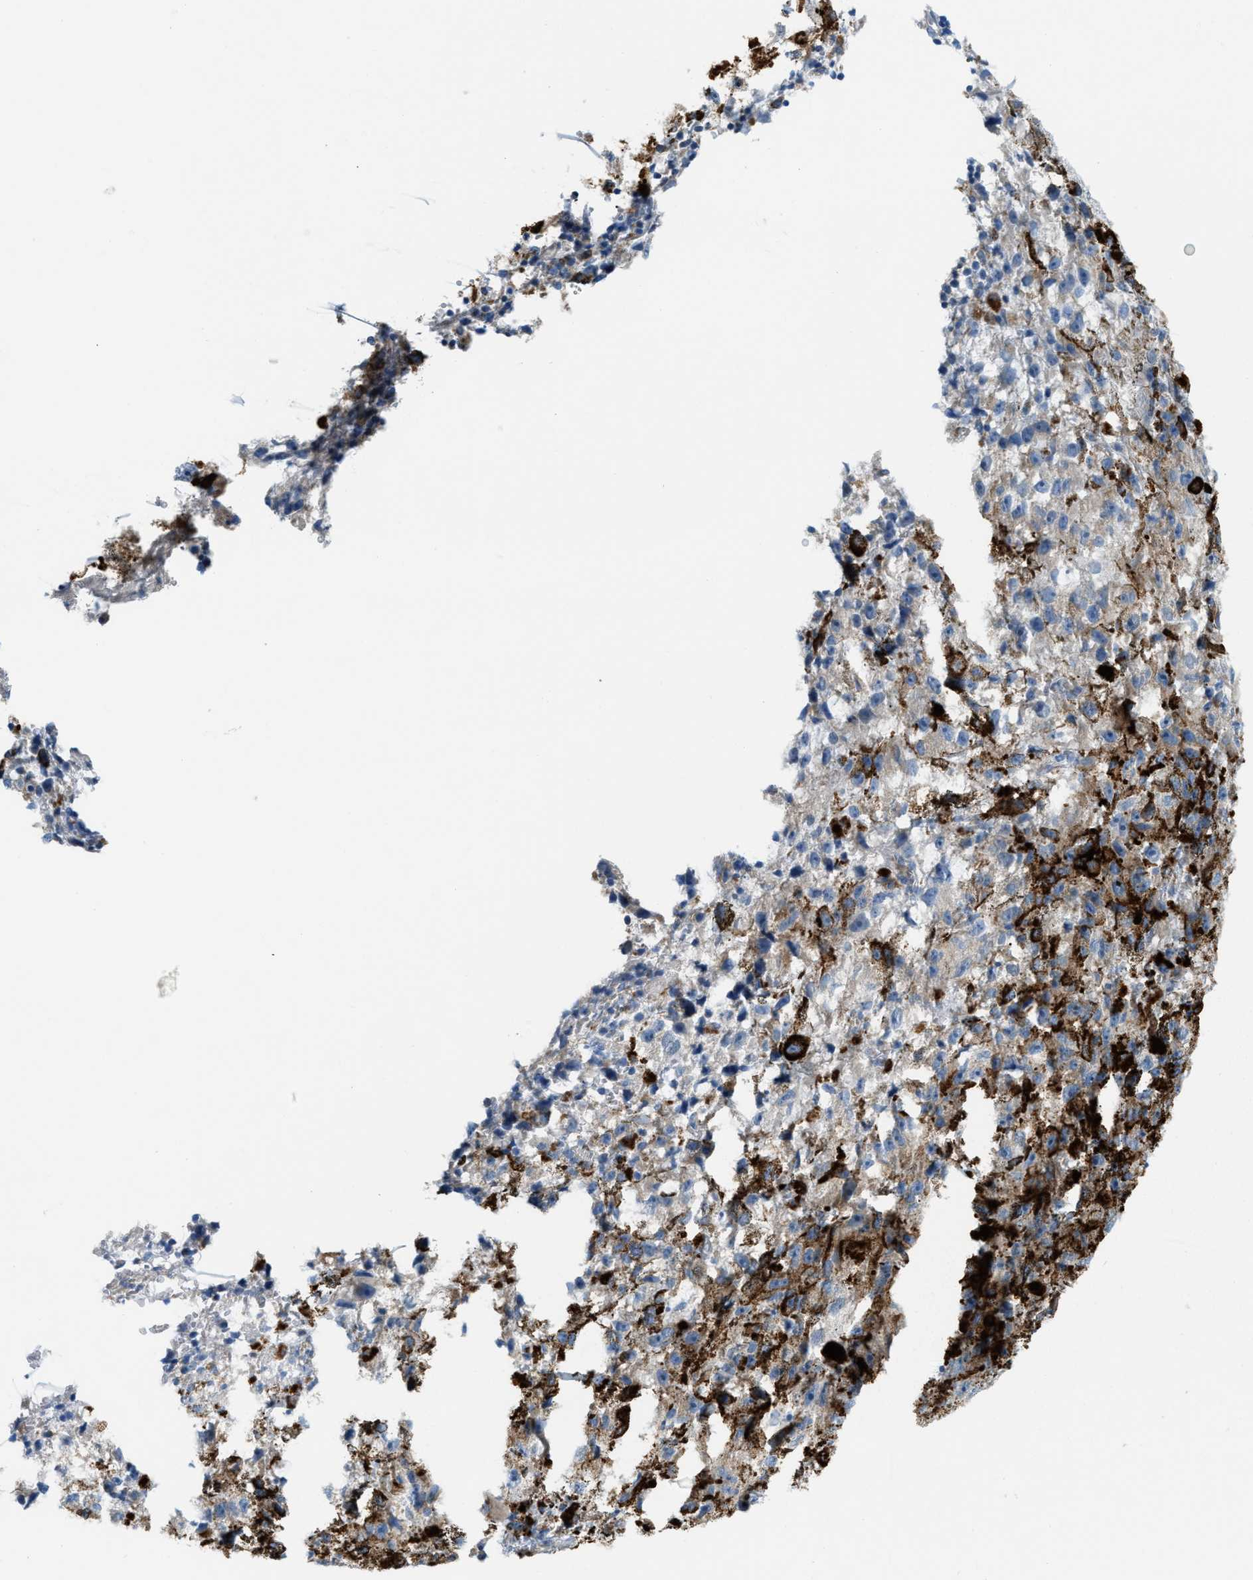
{"staining": {"intensity": "weak", "quantity": "25%-75%", "location": "cytoplasmic/membranous"}, "tissue": "melanoma", "cell_type": "Tumor cells", "image_type": "cancer", "snomed": [{"axis": "morphology", "description": "Malignant melanoma, NOS"}, {"axis": "topography", "description": "Skin"}], "caption": "IHC of human melanoma shows low levels of weak cytoplasmic/membranous positivity in approximately 25%-75% of tumor cells.", "gene": "JADE1", "patient": {"sex": "female", "age": 104}}